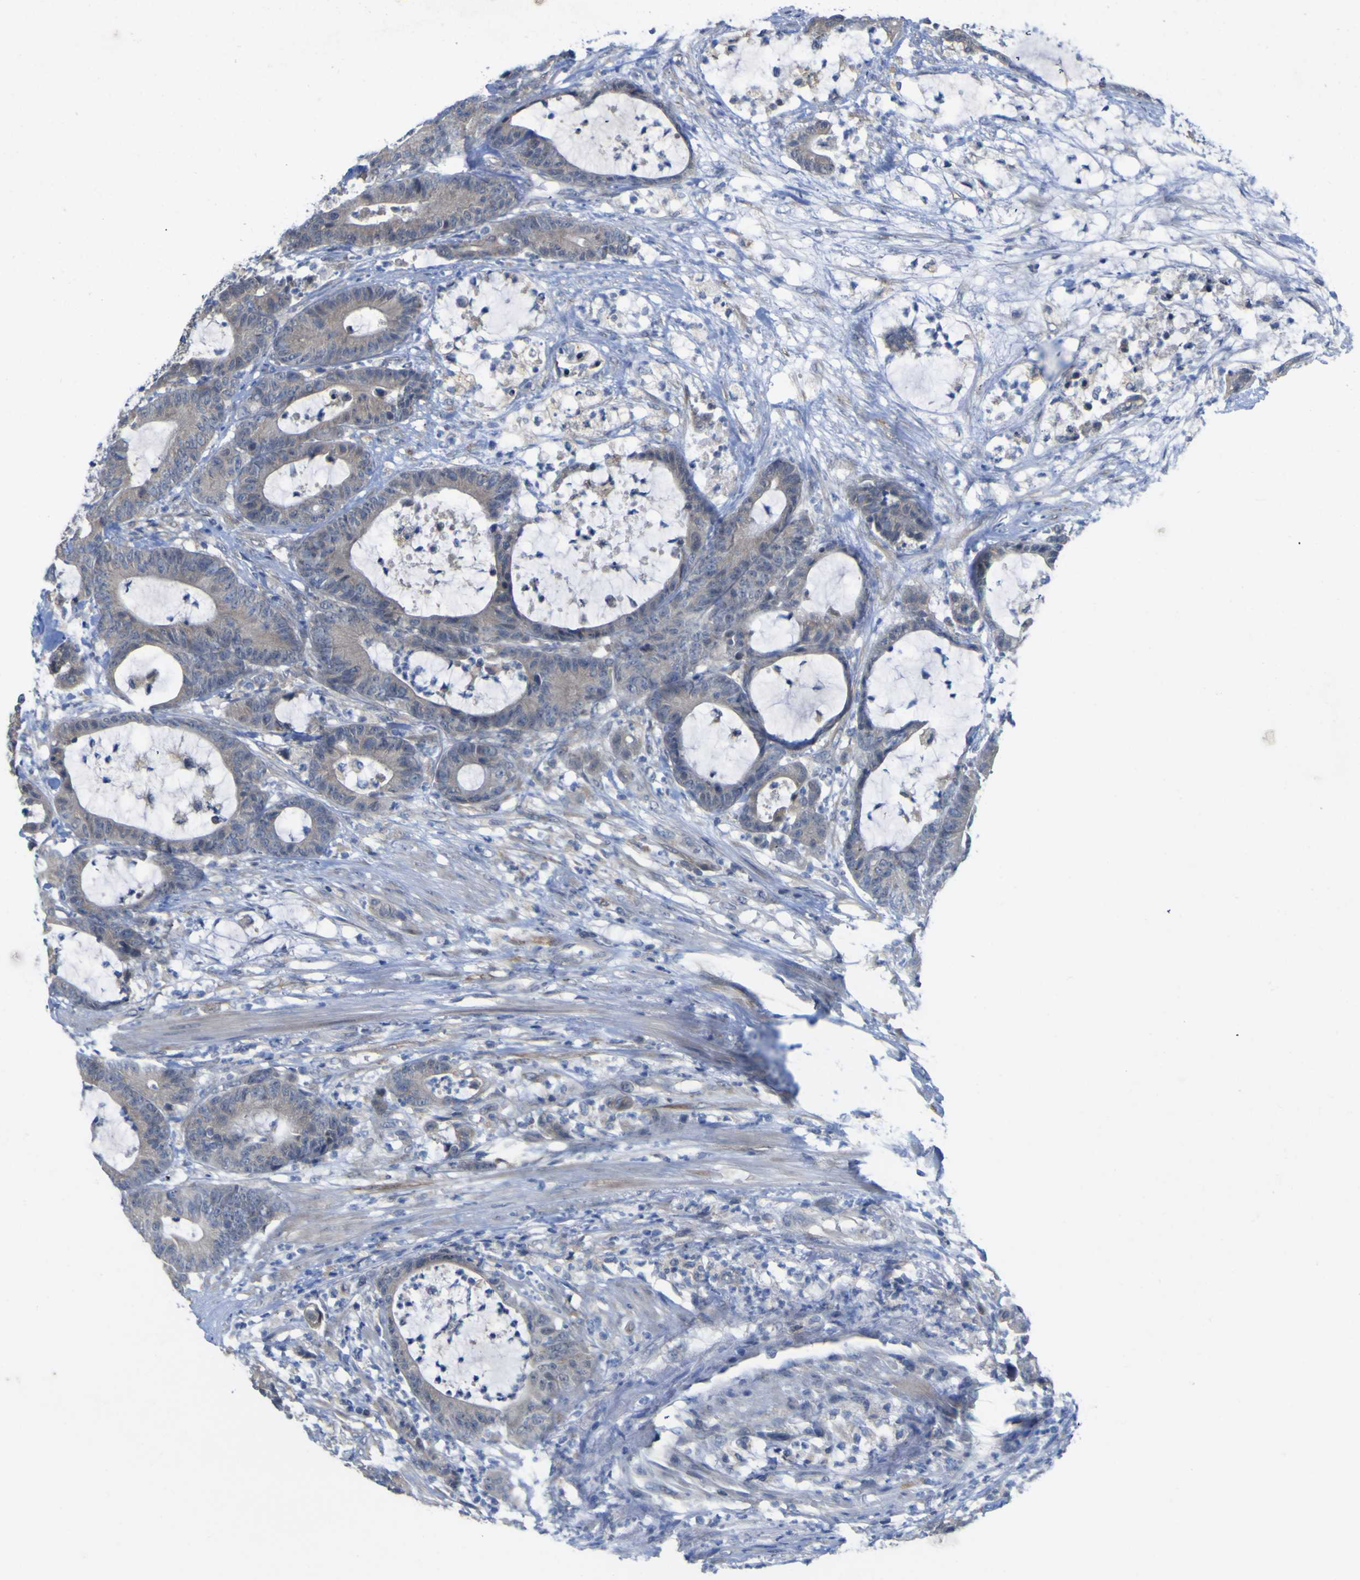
{"staining": {"intensity": "negative", "quantity": "none", "location": "none"}, "tissue": "colorectal cancer", "cell_type": "Tumor cells", "image_type": "cancer", "snomed": [{"axis": "morphology", "description": "Adenocarcinoma, NOS"}, {"axis": "topography", "description": "Colon"}], "caption": "Colorectal cancer (adenocarcinoma) was stained to show a protein in brown. There is no significant positivity in tumor cells.", "gene": "TNFRSF11A", "patient": {"sex": "female", "age": 84}}